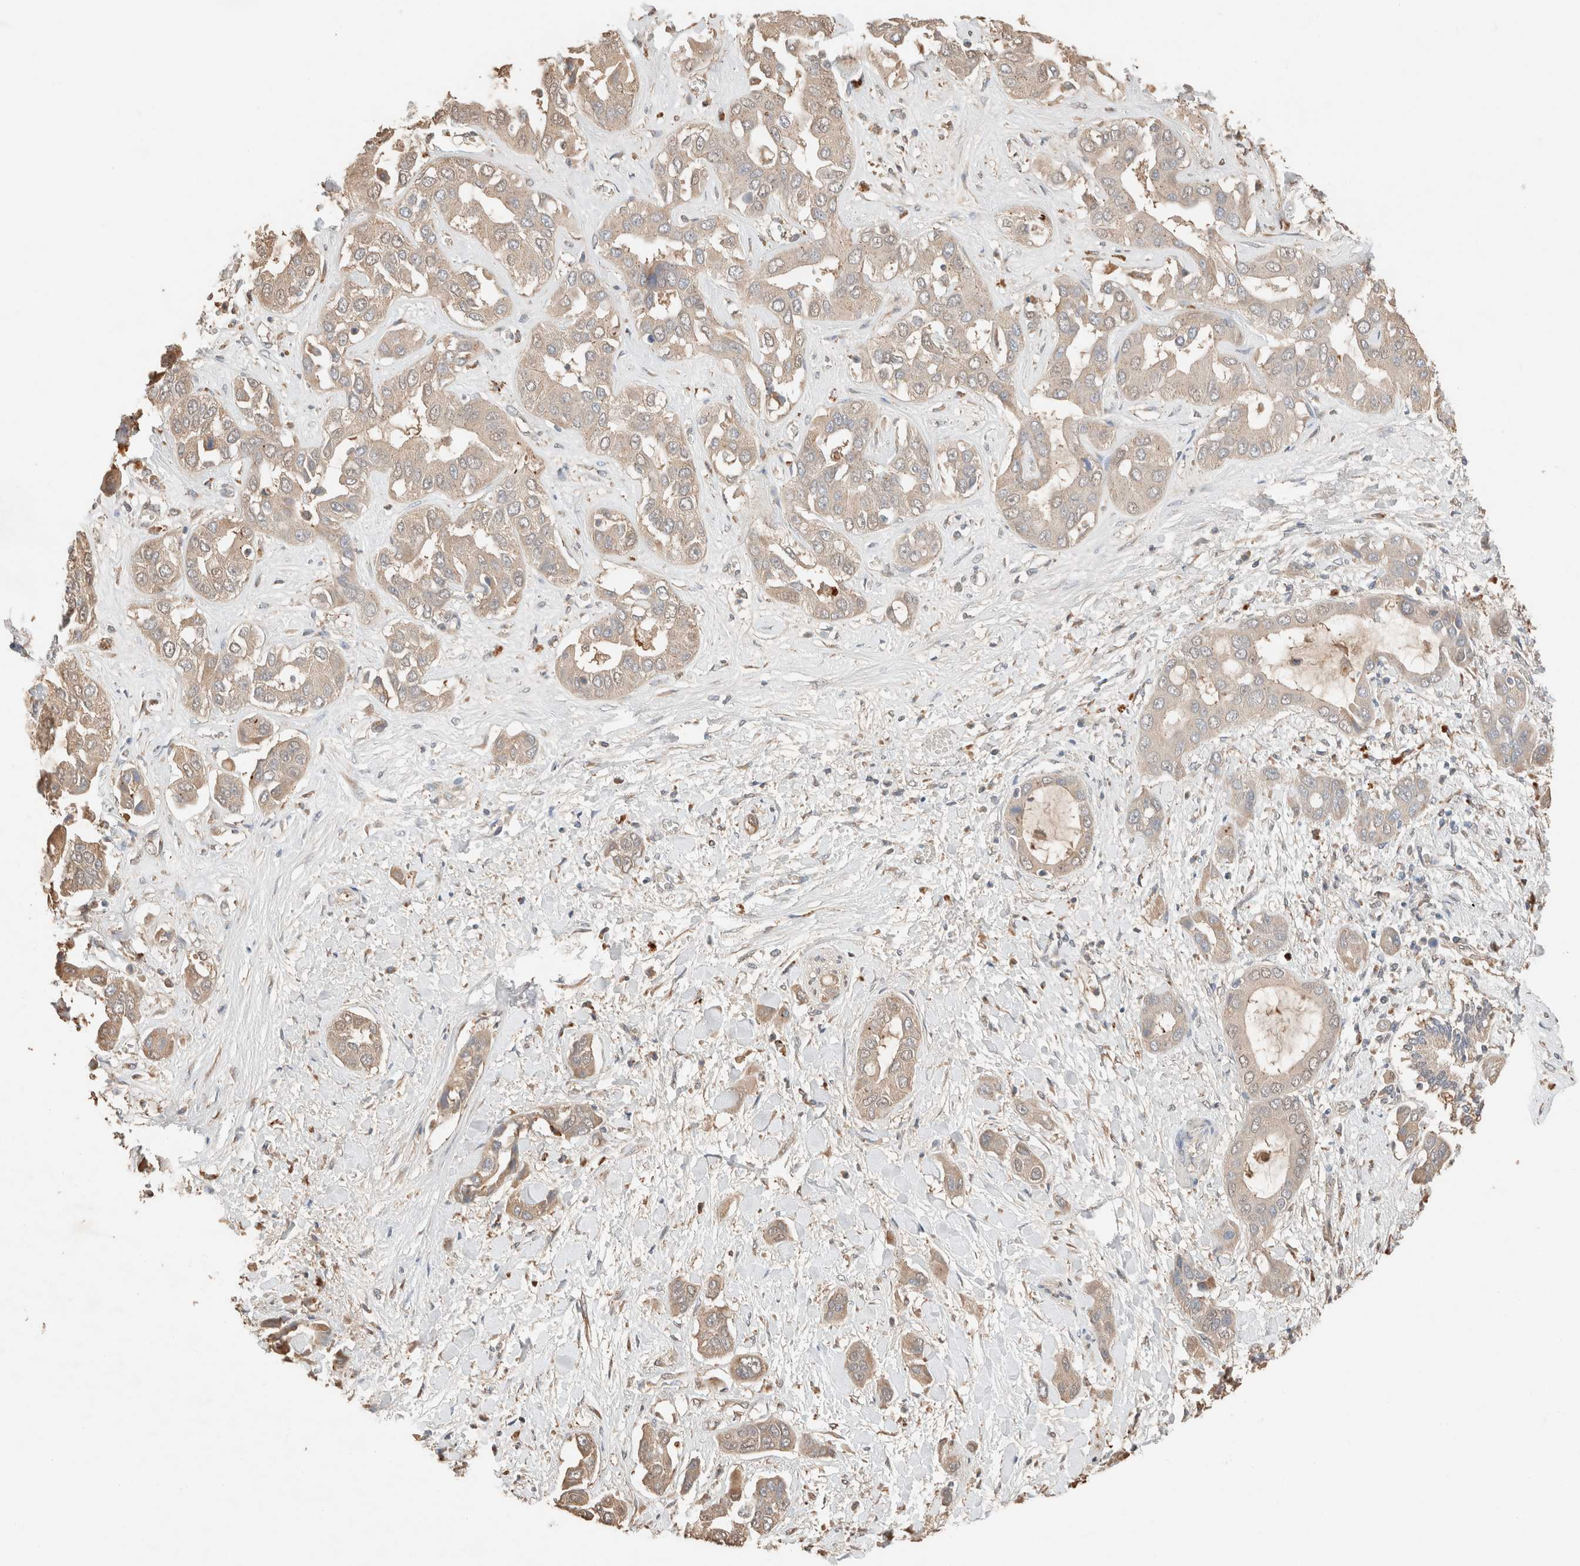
{"staining": {"intensity": "weak", "quantity": ">75%", "location": "cytoplasmic/membranous"}, "tissue": "liver cancer", "cell_type": "Tumor cells", "image_type": "cancer", "snomed": [{"axis": "morphology", "description": "Cholangiocarcinoma"}, {"axis": "topography", "description": "Liver"}], "caption": "High-power microscopy captured an IHC histopathology image of liver cancer, revealing weak cytoplasmic/membranous positivity in about >75% of tumor cells.", "gene": "TUBD1", "patient": {"sex": "female", "age": 52}}